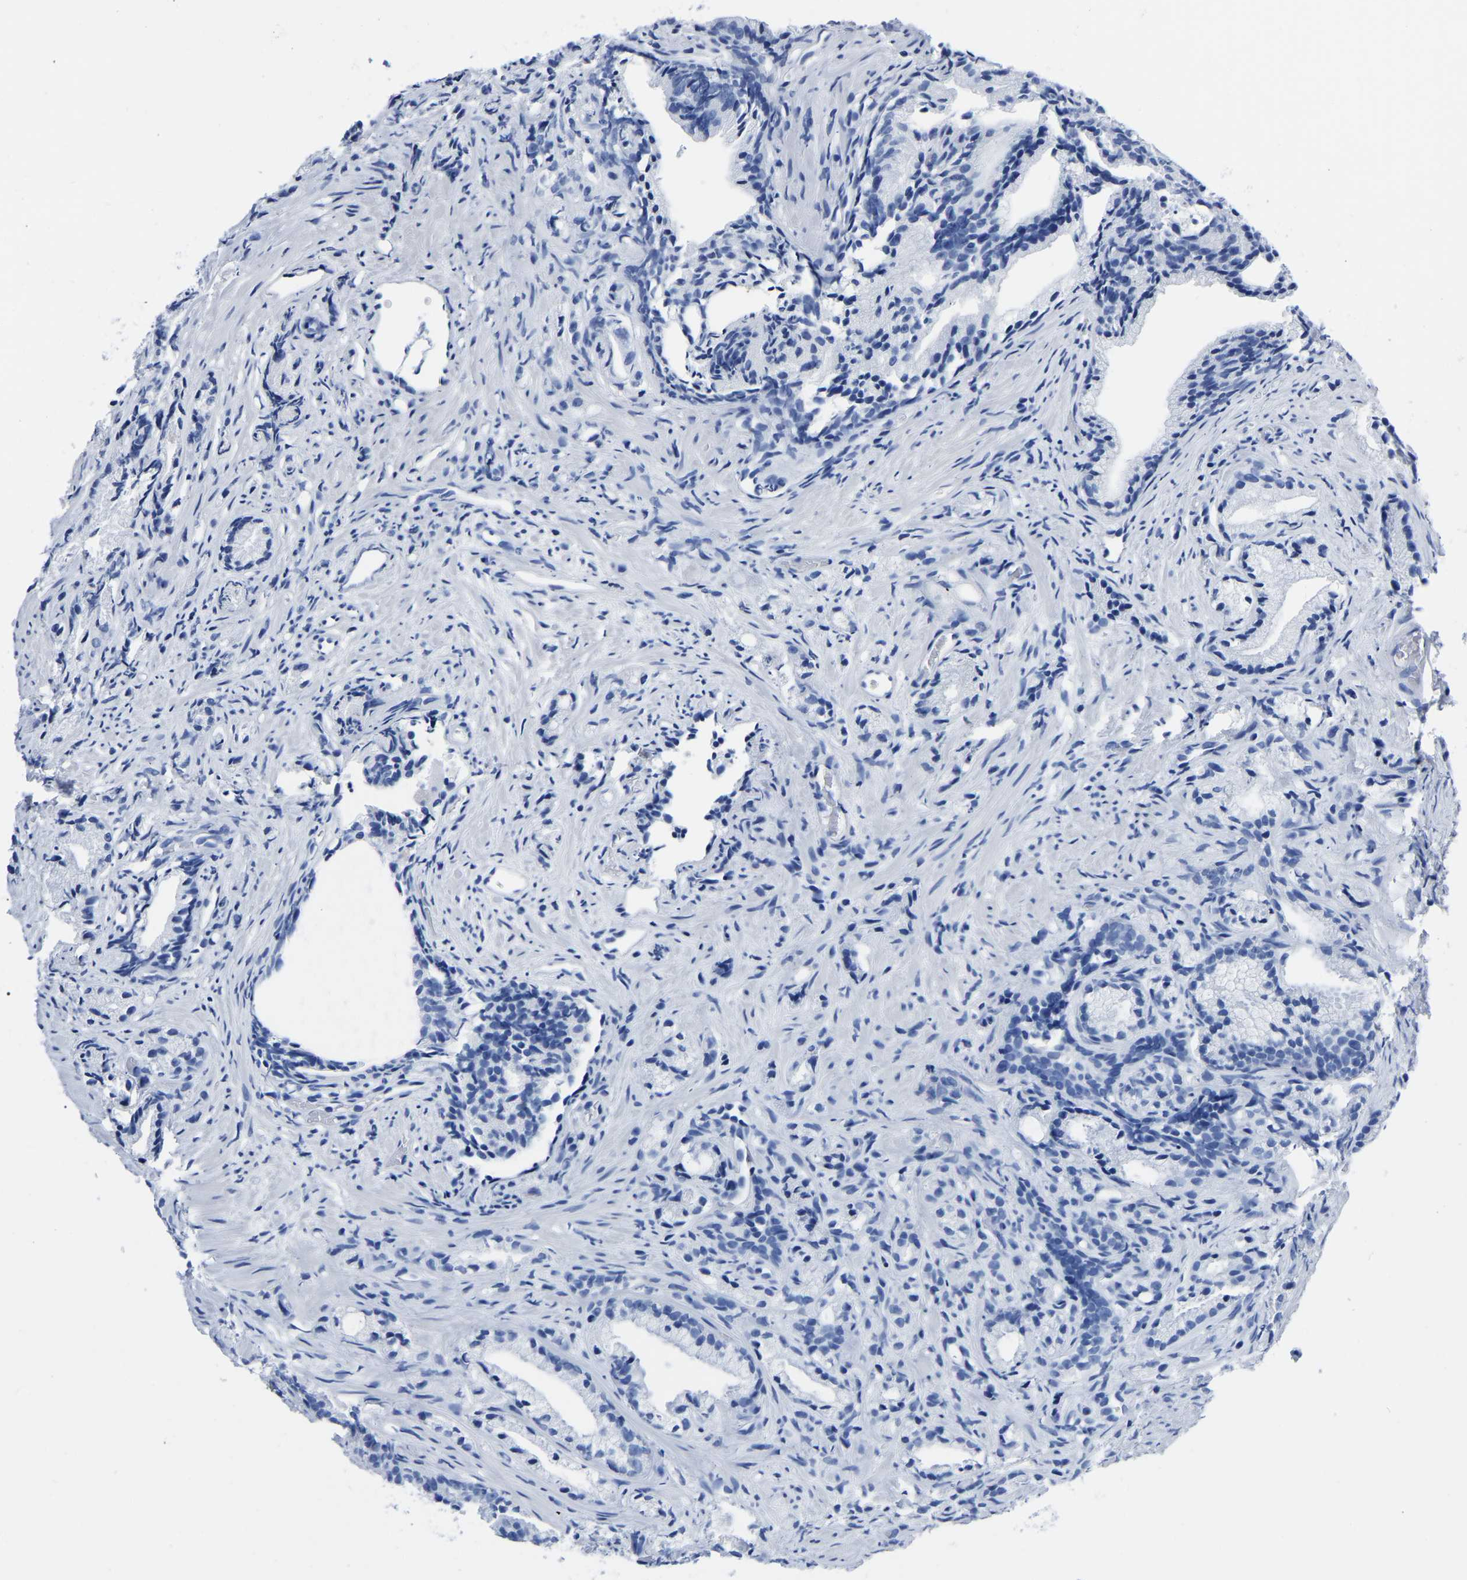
{"staining": {"intensity": "negative", "quantity": "none", "location": "none"}, "tissue": "prostate cancer", "cell_type": "Tumor cells", "image_type": "cancer", "snomed": [{"axis": "morphology", "description": "Adenocarcinoma, Low grade"}, {"axis": "topography", "description": "Prostate"}], "caption": "The photomicrograph reveals no significant expression in tumor cells of prostate cancer. Brightfield microscopy of IHC stained with DAB (brown) and hematoxylin (blue), captured at high magnification.", "gene": "IMPG2", "patient": {"sex": "male", "age": 89}}